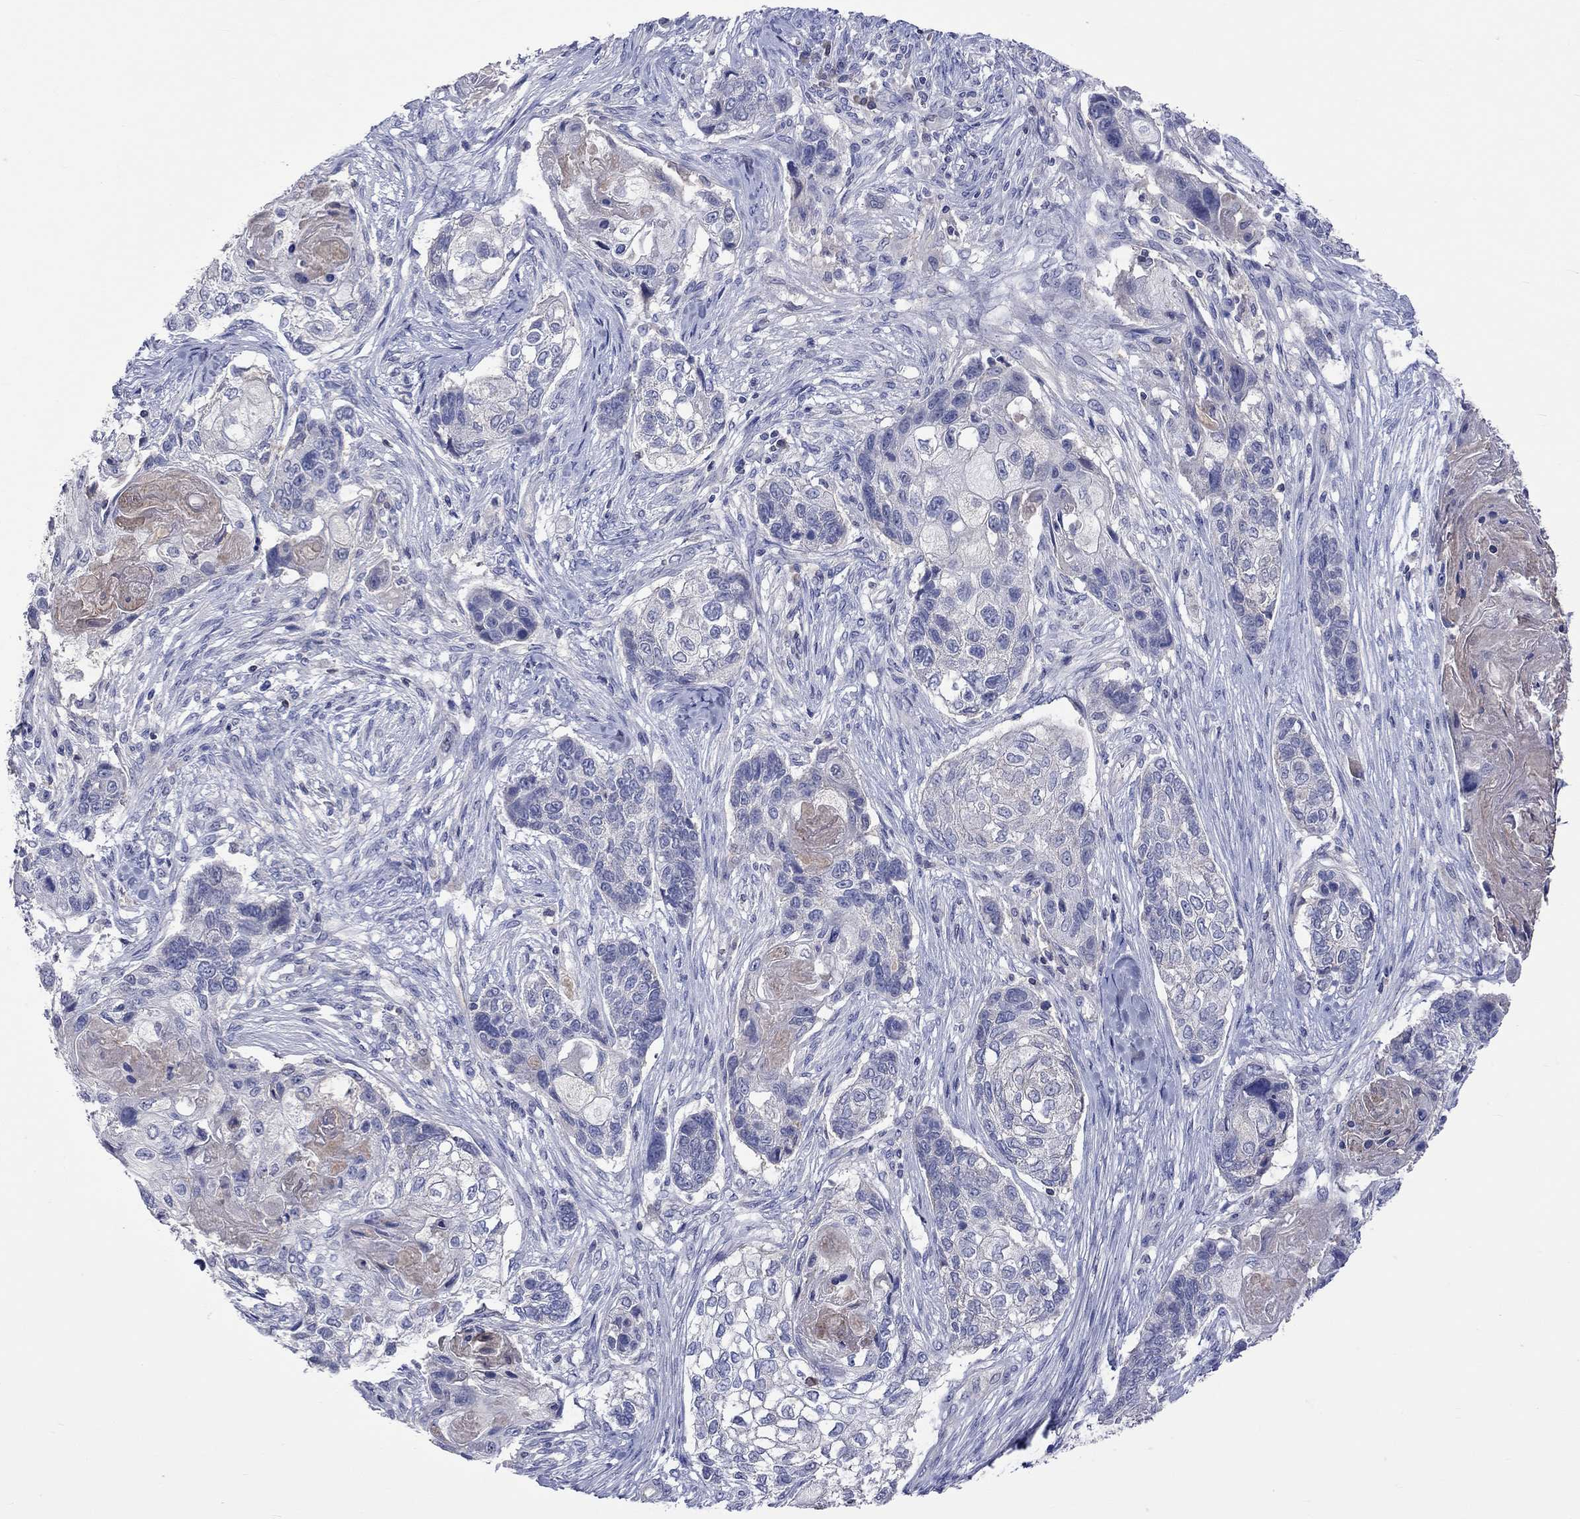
{"staining": {"intensity": "weak", "quantity": "<25%", "location": "cytoplasmic/membranous"}, "tissue": "lung cancer", "cell_type": "Tumor cells", "image_type": "cancer", "snomed": [{"axis": "morphology", "description": "Normal tissue, NOS"}, {"axis": "morphology", "description": "Squamous cell carcinoma, NOS"}, {"axis": "topography", "description": "Bronchus"}, {"axis": "topography", "description": "Lung"}], "caption": "Immunohistochemistry image of neoplastic tissue: human lung squamous cell carcinoma stained with DAB (3,3'-diaminobenzidine) demonstrates no significant protein staining in tumor cells. Nuclei are stained in blue.", "gene": "LRFN4", "patient": {"sex": "male", "age": 69}}